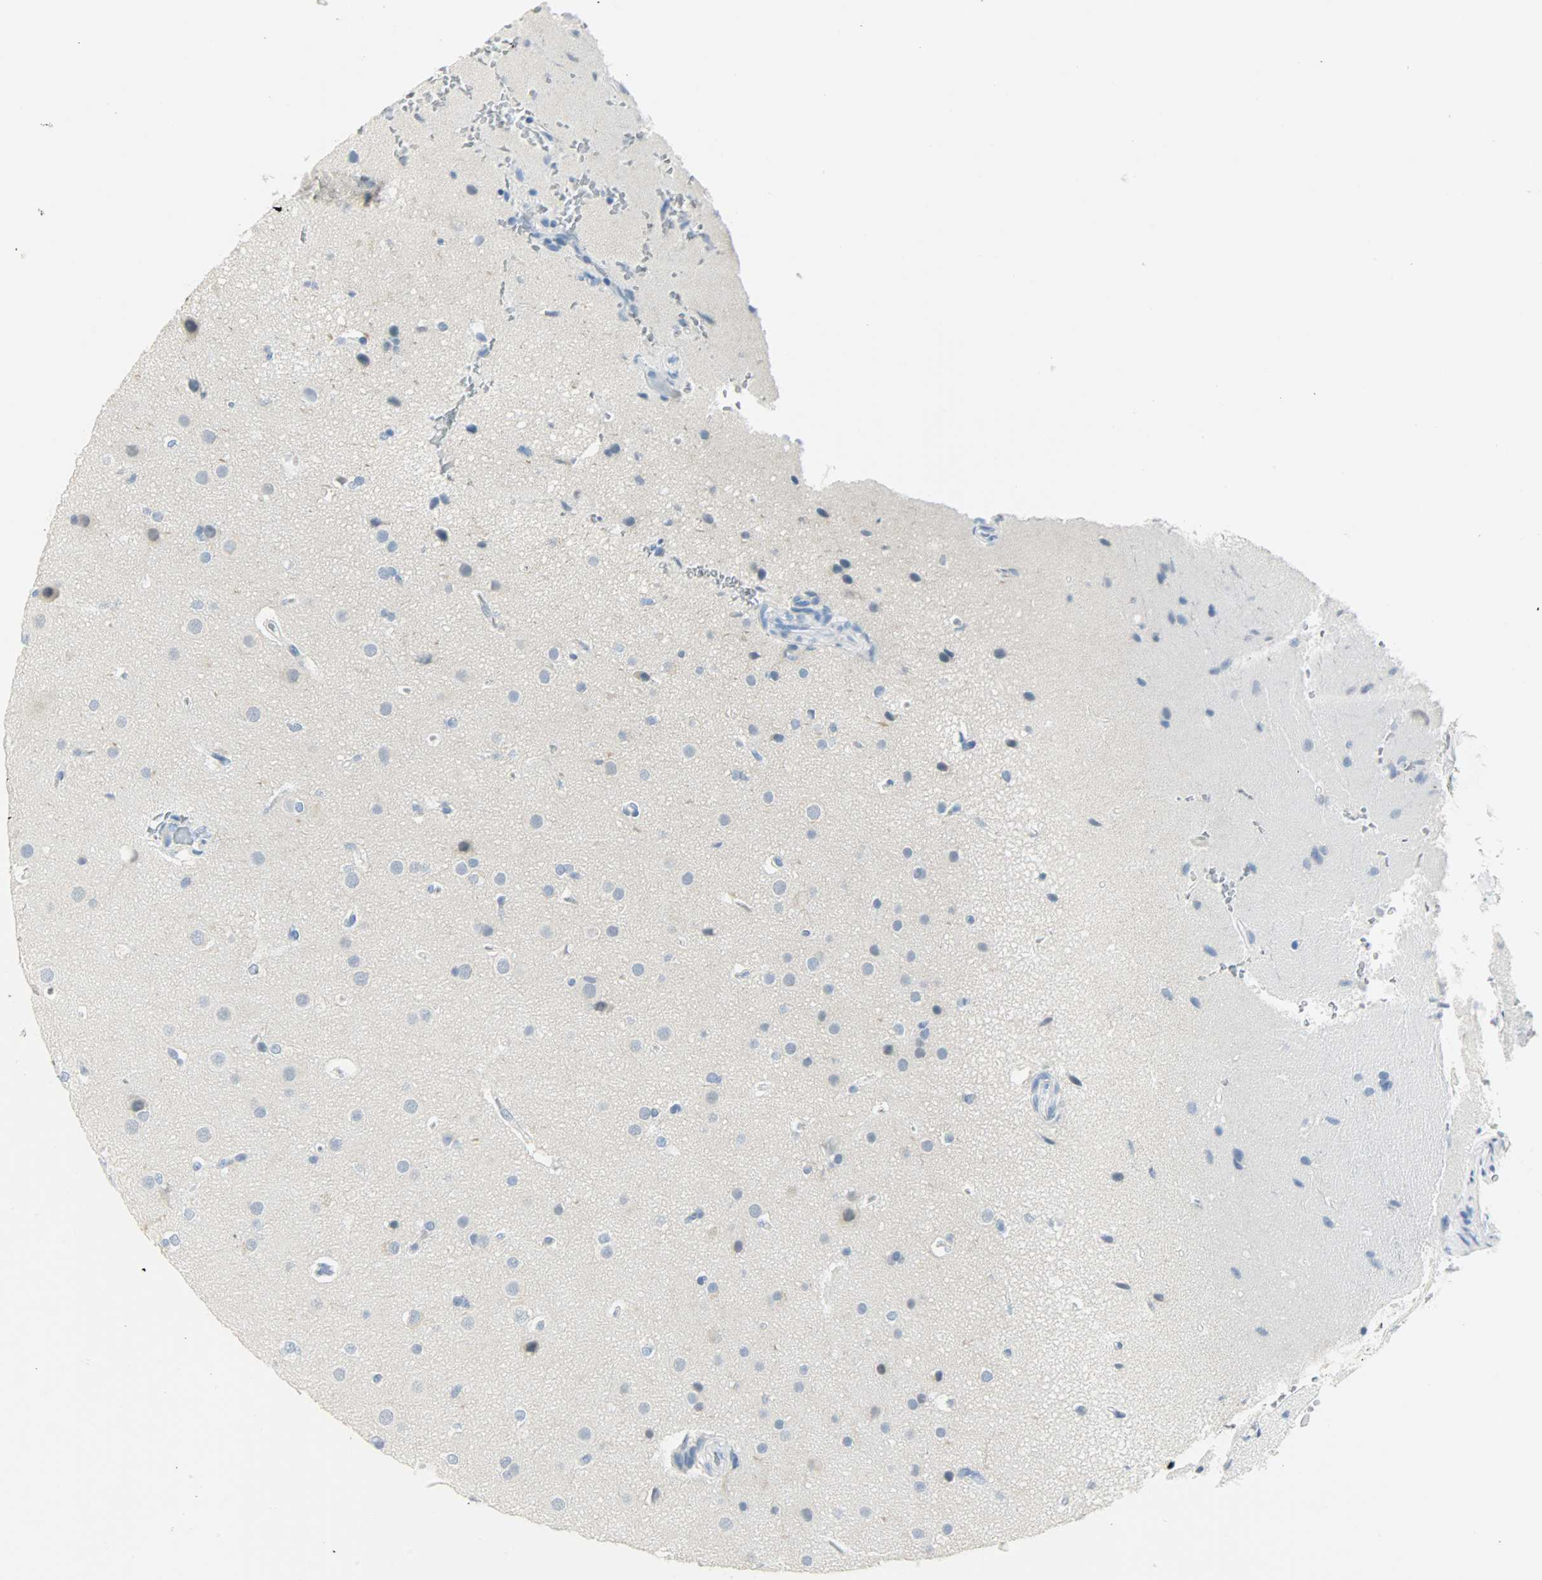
{"staining": {"intensity": "negative", "quantity": "none", "location": "none"}, "tissue": "glioma", "cell_type": "Tumor cells", "image_type": "cancer", "snomed": [{"axis": "morphology", "description": "Glioma, malignant, Low grade"}, {"axis": "topography", "description": "Cerebral cortex"}], "caption": "An image of human malignant glioma (low-grade) is negative for staining in tumor cells. Nuclei are stained in blue.", "gene": "PTPN6", "patient": {"sex": "female", "age": 47}}